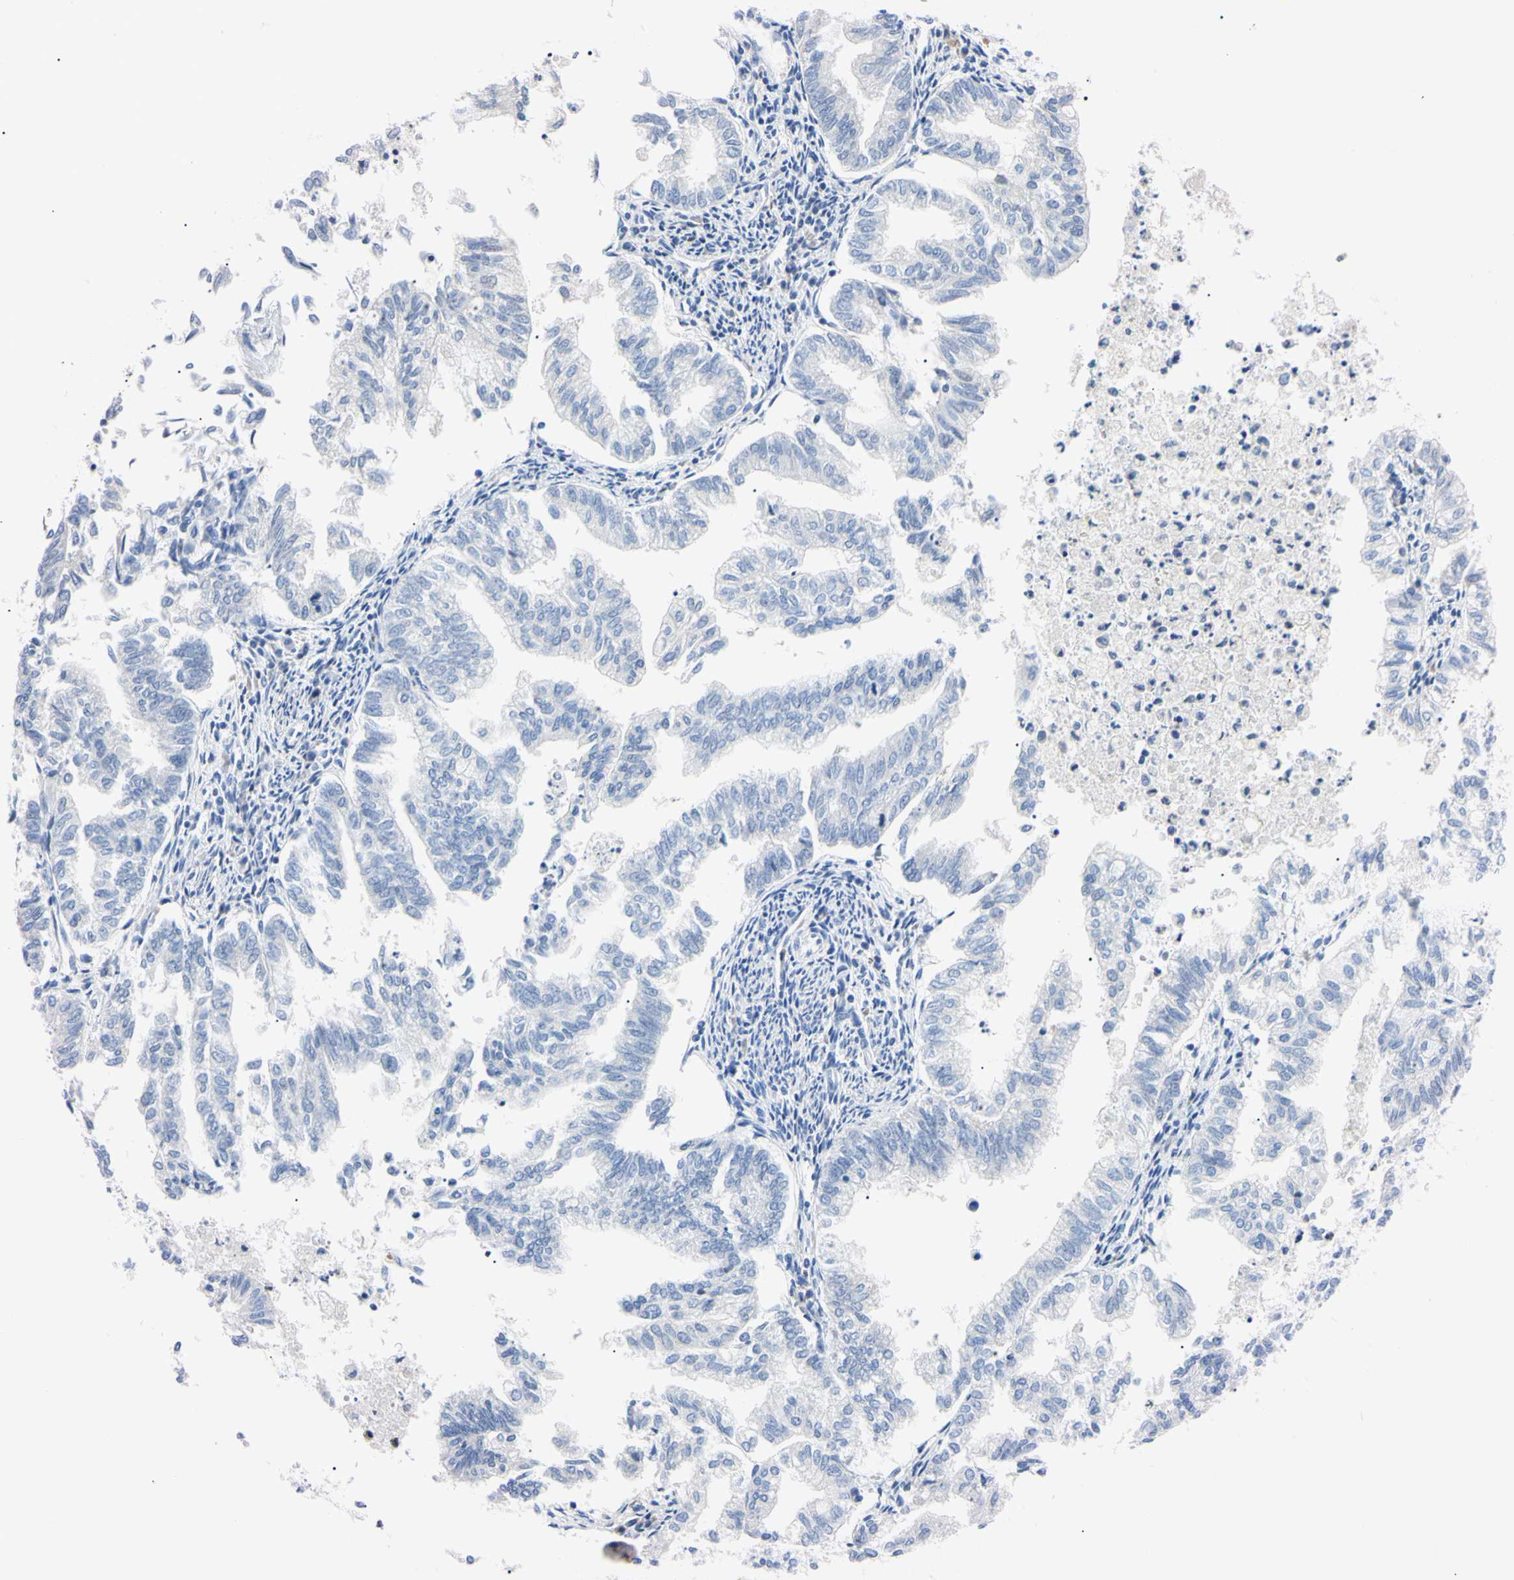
{"staining": {"intensity": "negative", "quantity": "none", "location": "none"}, "tissue": "endometrial cancer", "cell_type": "Tumor cells", "image_type": "cancer", "snomed": [{"axis": "morphology", "description": "Necrosis, NOS"}, {"axis": "morphology", "description": "Adenocarcinoma, NOS"}, {"axis": "topography", "description": "Endometrium"}], "caption": "This is a image of immunohistochemistry (IHC) staining of adenocarcinoma (endometrial), which shows no staining in tumor cells.", "gene": "NCF4", "patient": {"sex": "female", "age": 79}}